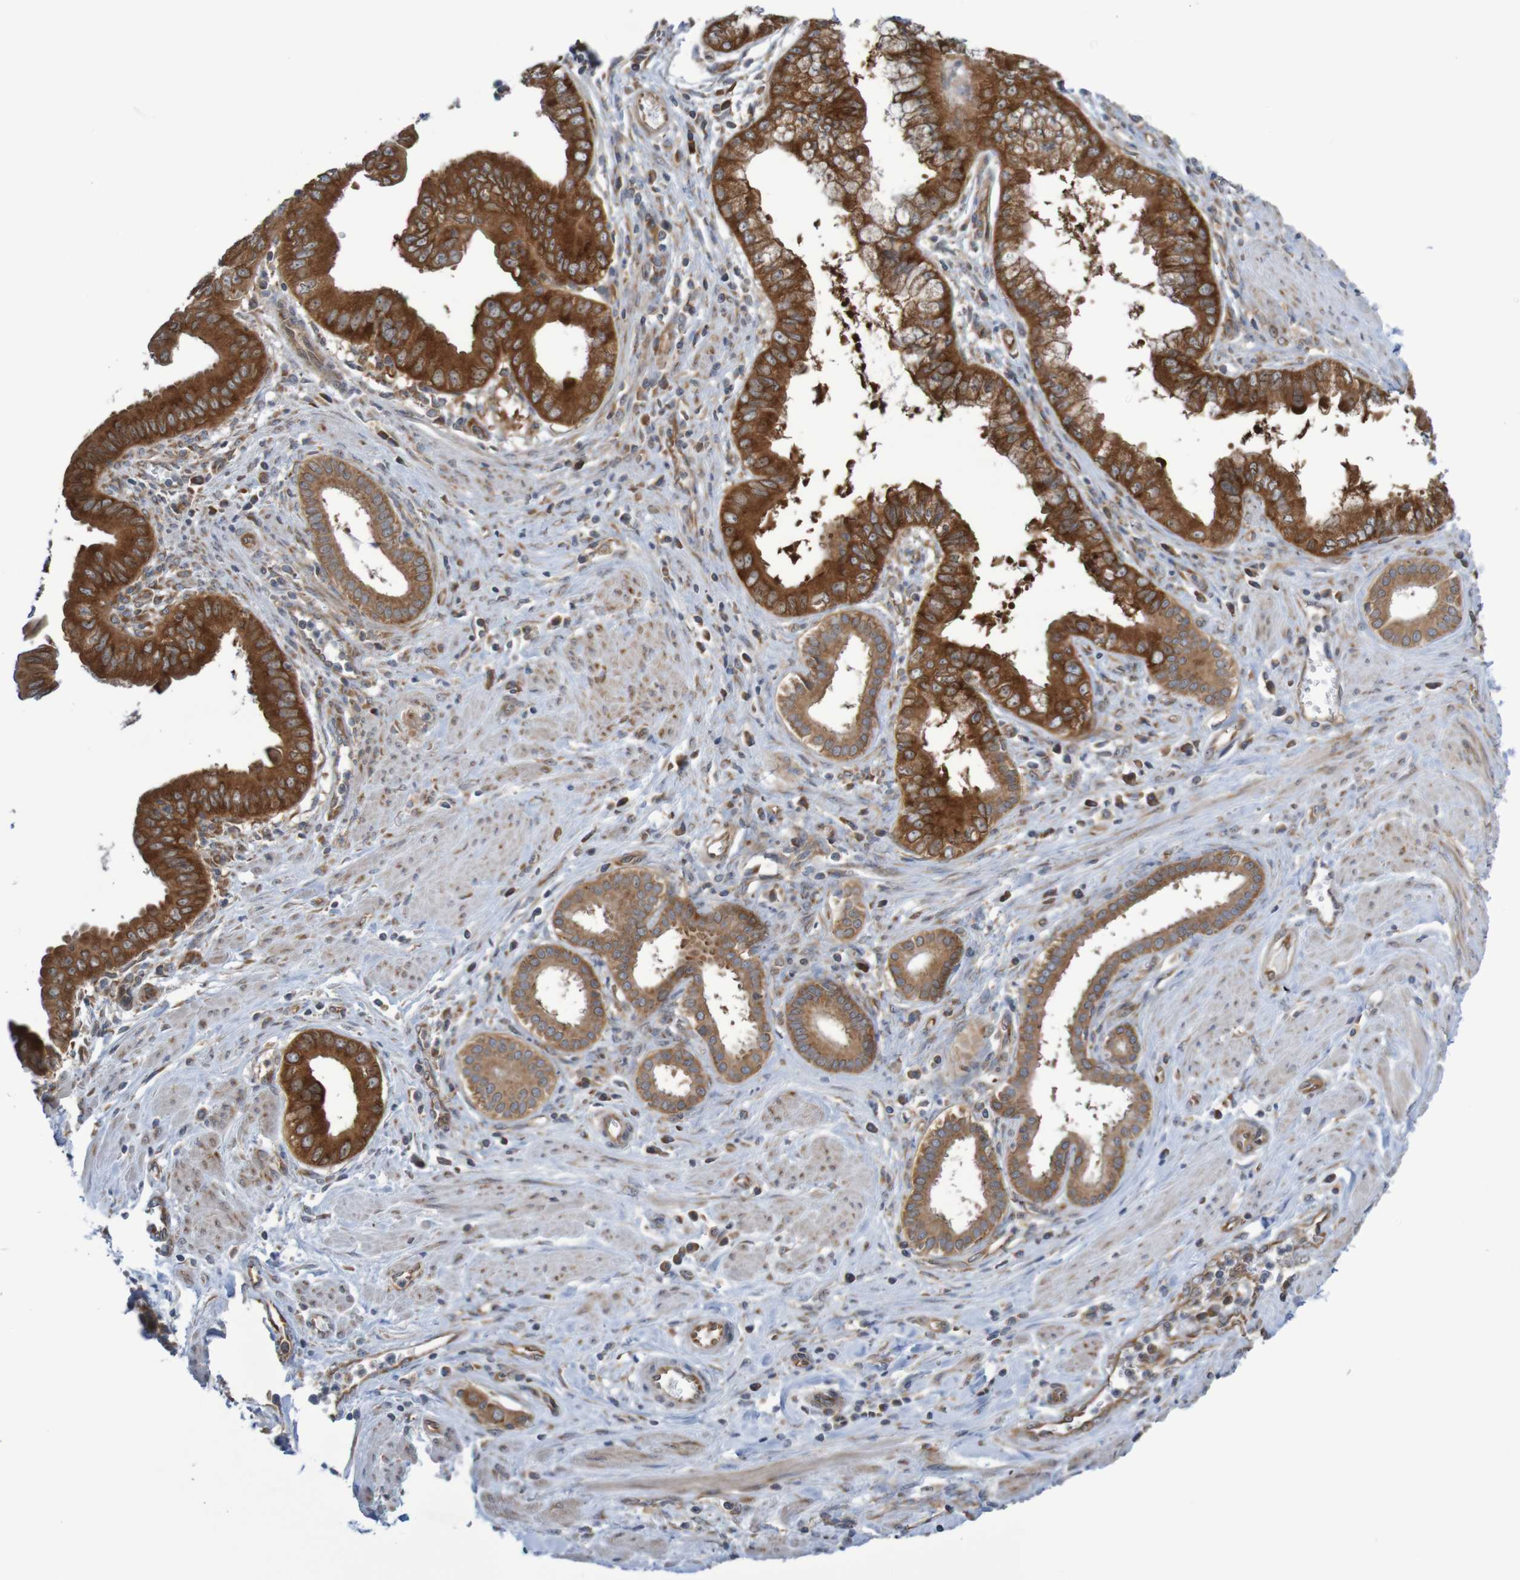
{"staining": {"intensity": "strong", "quantity": ">75%", "location": "cytoplasmic/membranous"}, "tissue": "pancreatic cancer", "cell_type": "Tumor cells", "image_type": "cancer", "snomed": [{"axis": "morphology", "description": "Normal tissue, NOS"}, {"axis": "topography", "description": "Lymph node"}], "caption": "A histopathology image showing strong cytoplasmic/membranous staining in approximately >75% of tumor cells in pancreatic cancer, as visualized by brown immunohistochemical staining.", "gene": "LRRC47", "patient": {"sex": "male", "age": 50}}